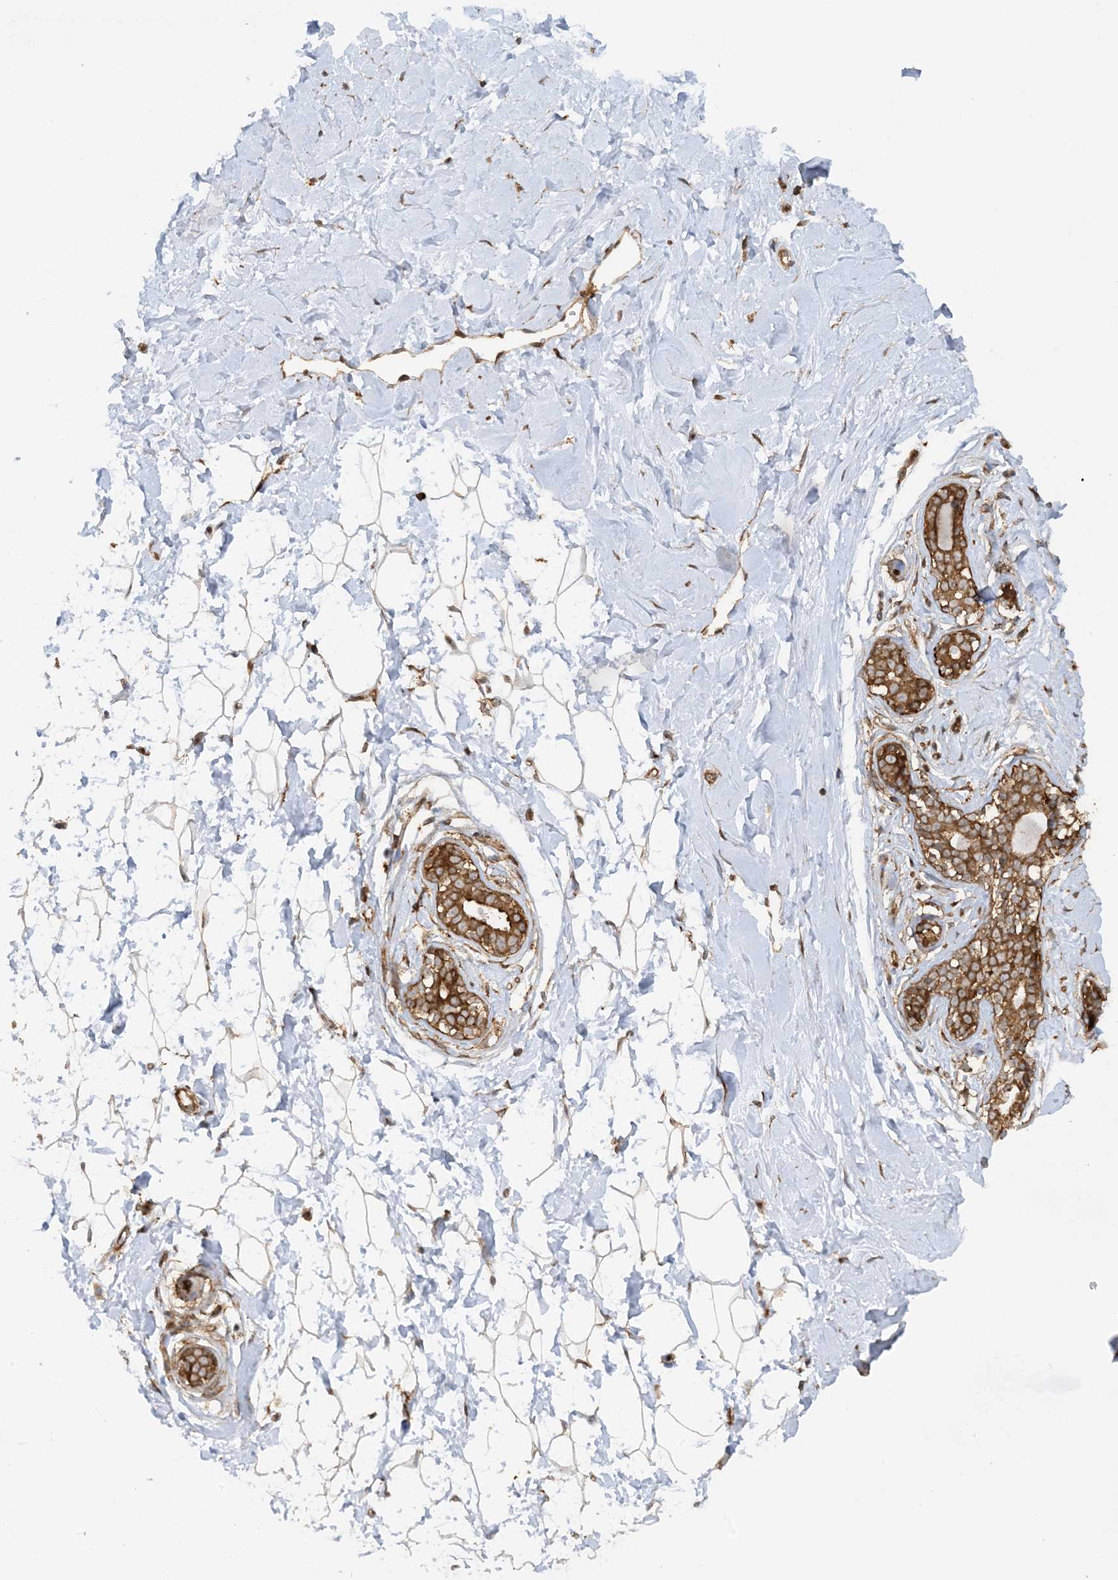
{"staining": {"intensity": "moderate", "quantity": ">75%", "location": "cytoplasmic/membranous"}, "tissue": "breast", "cell_type": "Adipocytes", "image_type": "normal", "snomed": [{"axis": "morphology", "description": "Normal tissue, NOS"}, {"axis": "morphology", "description": "Adenoma, NOS"}, {"axis": "topography", "description": "Breast"}], "caption": "Immunohistochemistry (IHC) histopathology image of benign breast stained for a protein (brown), which displays medium levels of moderate cytoplasmic/membranous positivity in about >75% of adipocytes.", "gene": "STAM2", "patient": {"sex": "female", "age": 23}}